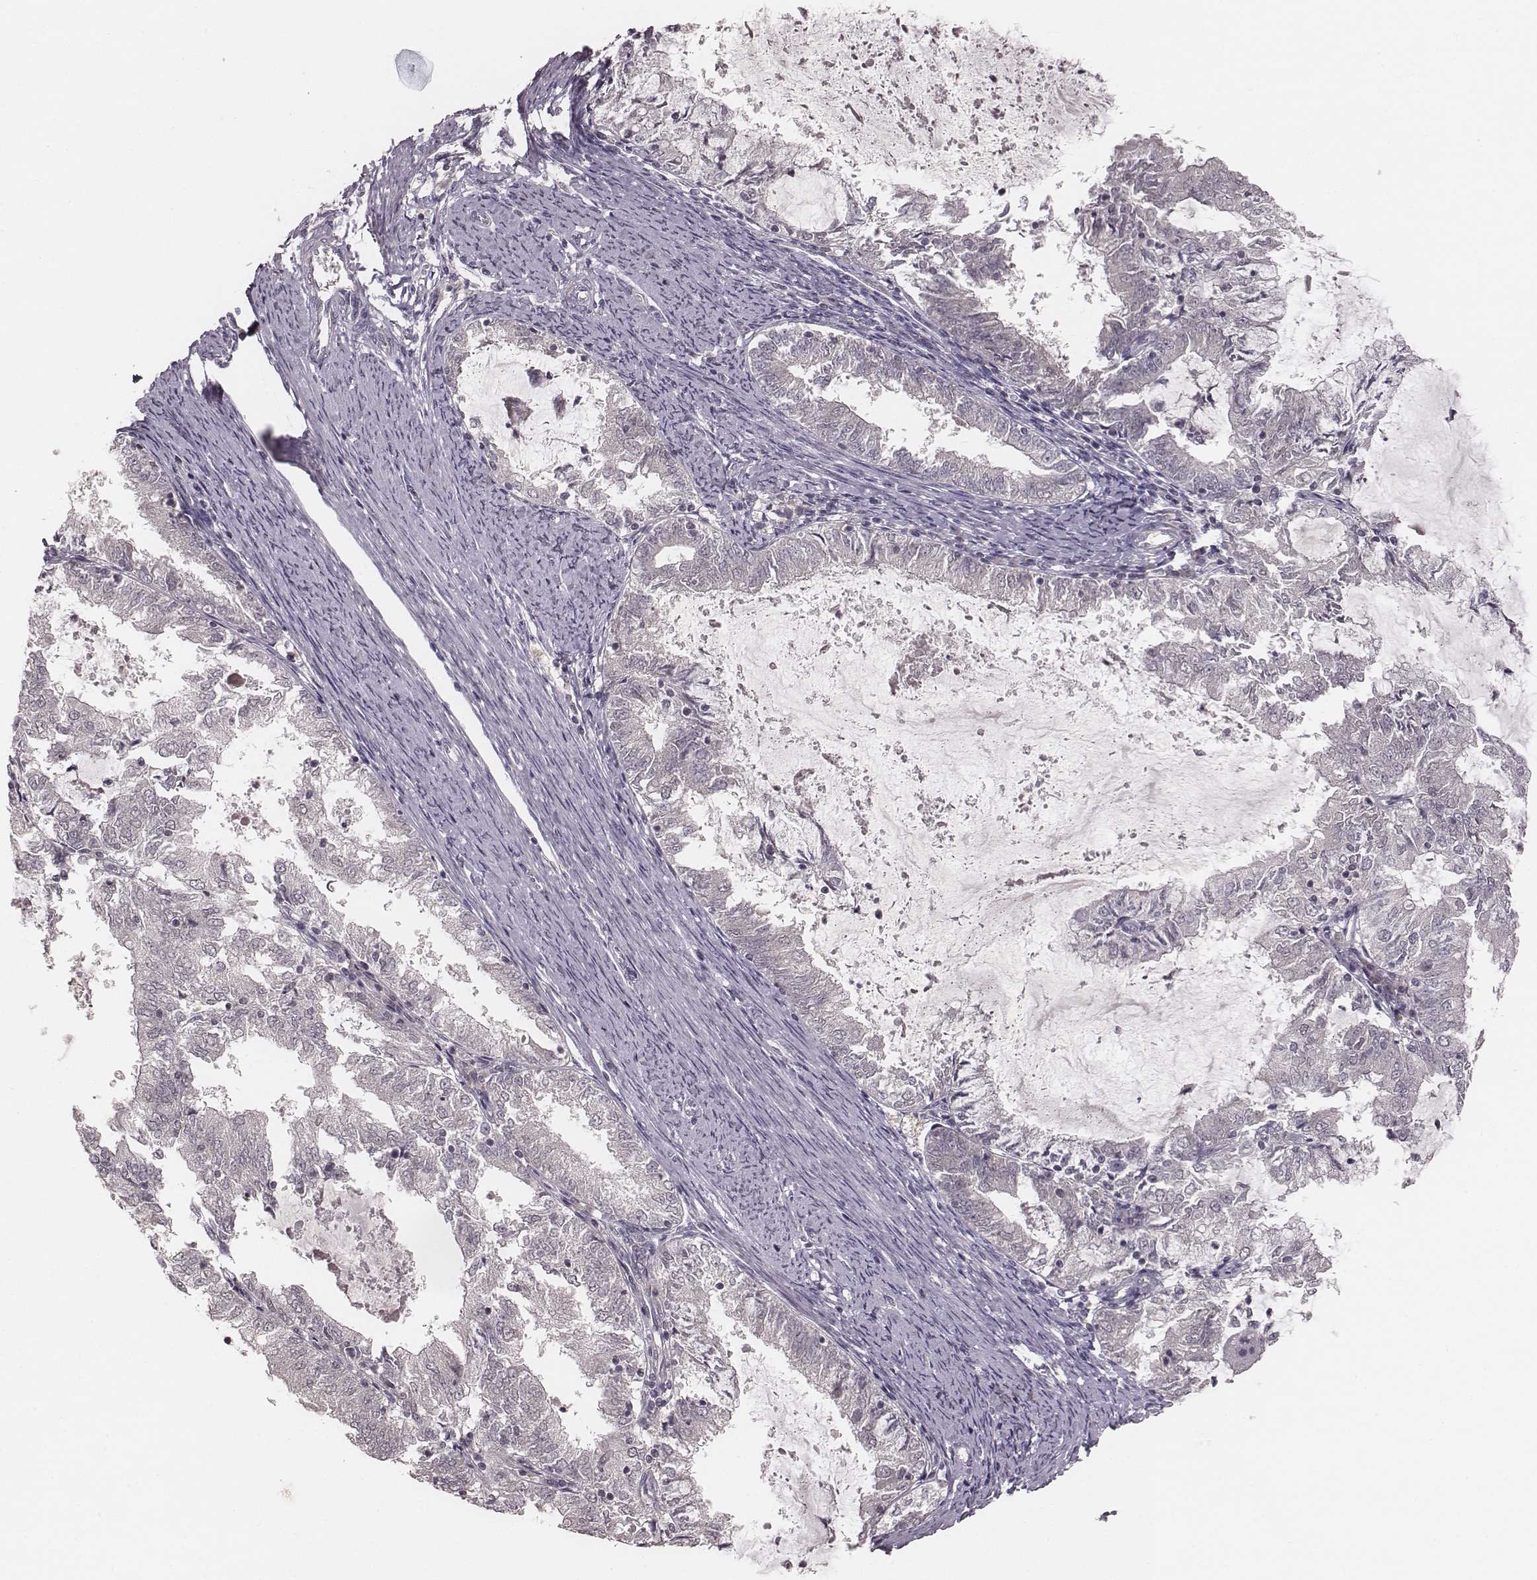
{"staining": {"intensity": "negative", "quantity": "none", "location": "none"}, "tissue": "endometrial cancer", "cell_type": "Tumor cells", "image_type": "cancer", "snomed": [{"axis": "morphology", "description": "Adenocarcinoma, NOS"}, {"axis": "topography", "description": "Endometrium"}], "caption": "A photomicrograph of adenocarcinoma (endometrial) stained for a protein displays no brown staining in tumor cells.", "gene": "LY6K", "patient": {"sex": "female", "age": 57}}